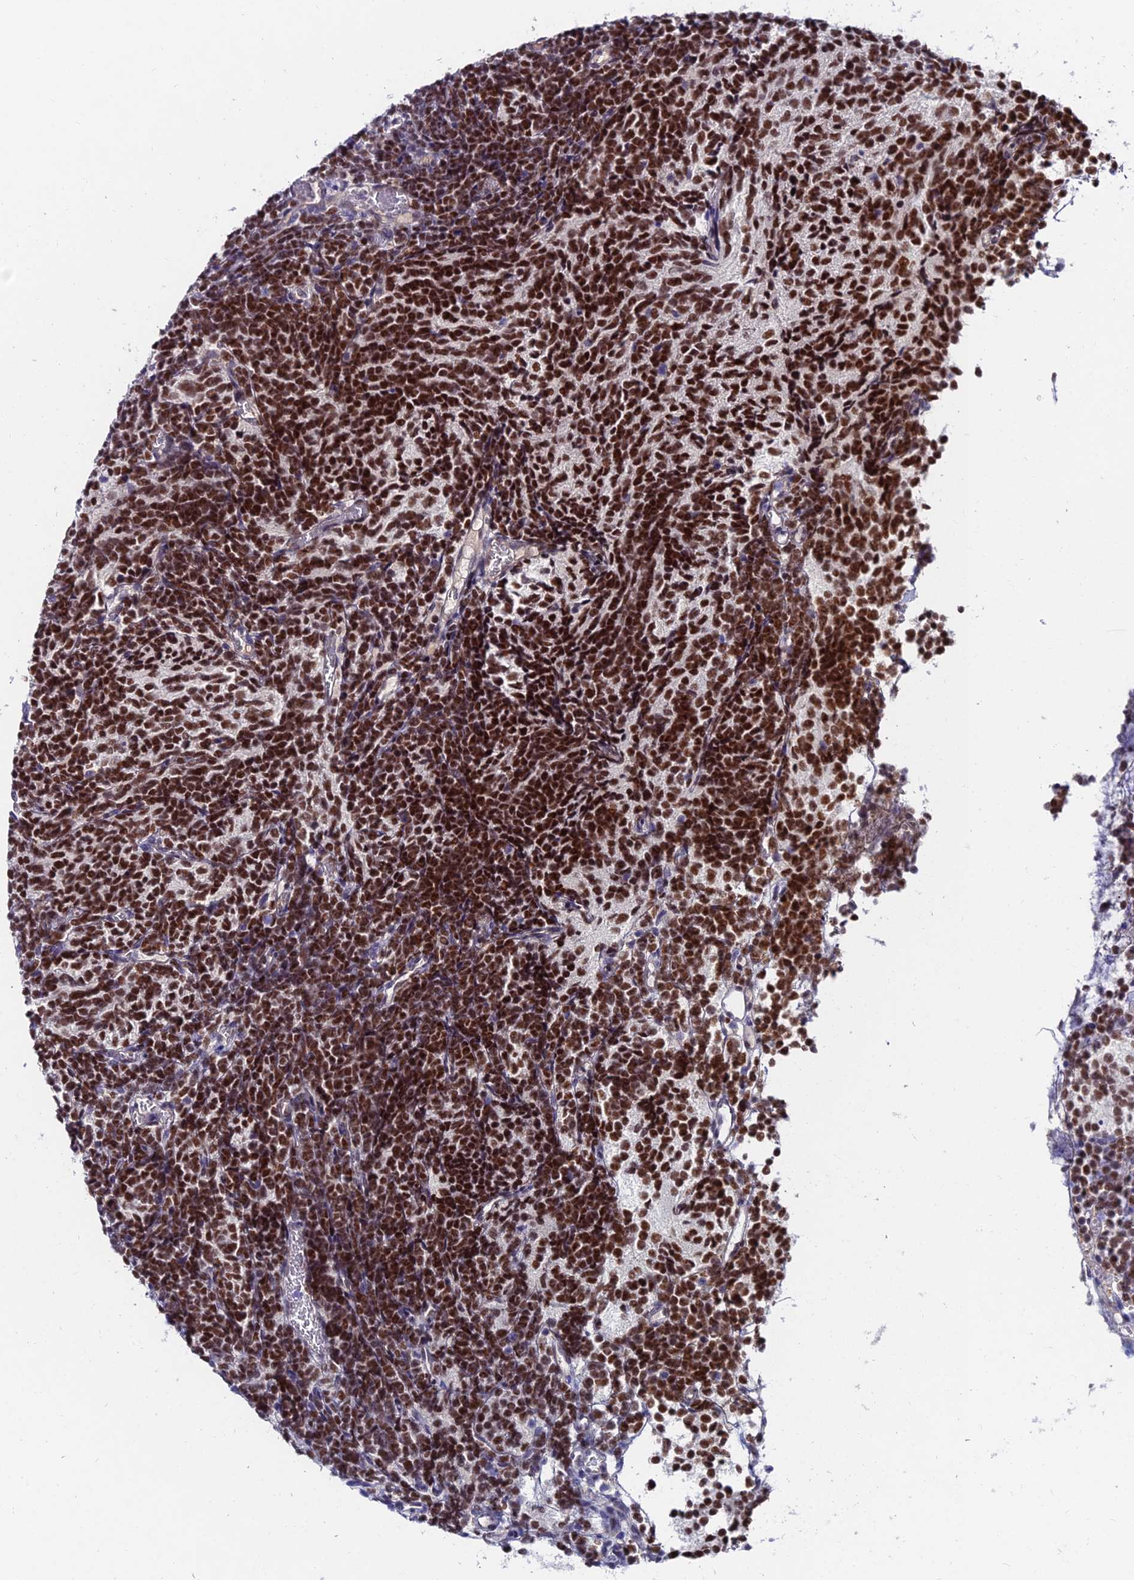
{"staining": {"intensity": "strong", "quantity": ">75%", "location": "nuclear"}, "tissue": "glioma", "cell_type": "Tumor cells", "image_type": "cancer", "snomed": [{"axis": "morphology", "description": "Glioma, malignant, Low grade"}, {"axis": "topography", "description": "Brain"}], "caption": "Malignant low-grade glioma stained with immunohistochemistry (IHC) demonstrates strong nuclear expression in about >75% of tumor cells.", "gene": "TRIM24", "patient": {"sex": "female", "age": 1}}